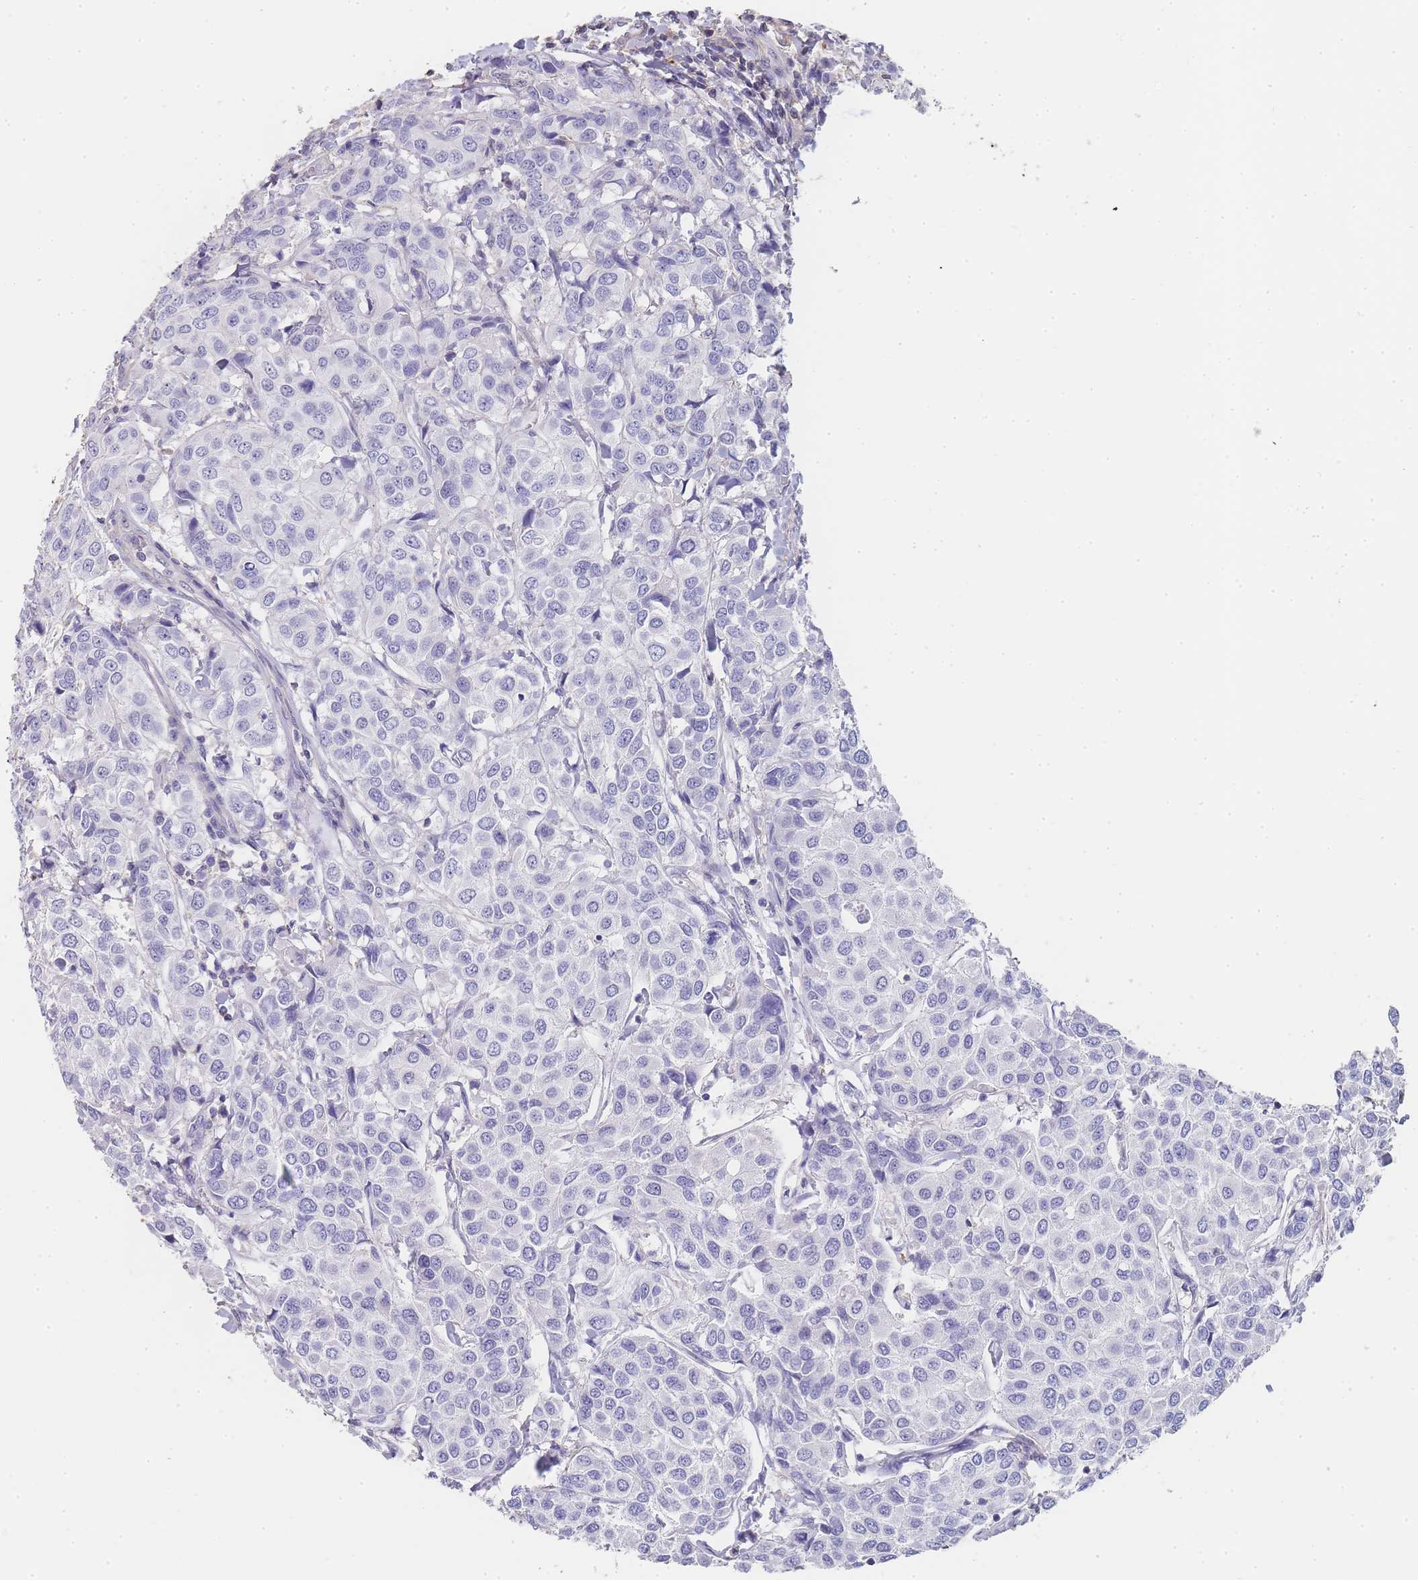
{"staining": {"intensity": "negative", "quantity": "none", "location": "none"}, "tissue": "breast cancer", "cell_type": "Tumor cells", "image_type": "cancer", "snomed": [{"axis": "morphology", "description": "Duct carcinoma"}, {"axis": "topography", "description": "Breast"}], "caption": "Tumor cells show no significant staining in infiltrating ductal carcinoma (breast). (Stains: DAB (3,3'-diaminobenzidine) IHC with hematoxylin counter stain, Microscopy: brightfield microscopy at high magnification).", "gene": "NOP14", "patient": {"sex": "female", "age": 55}}